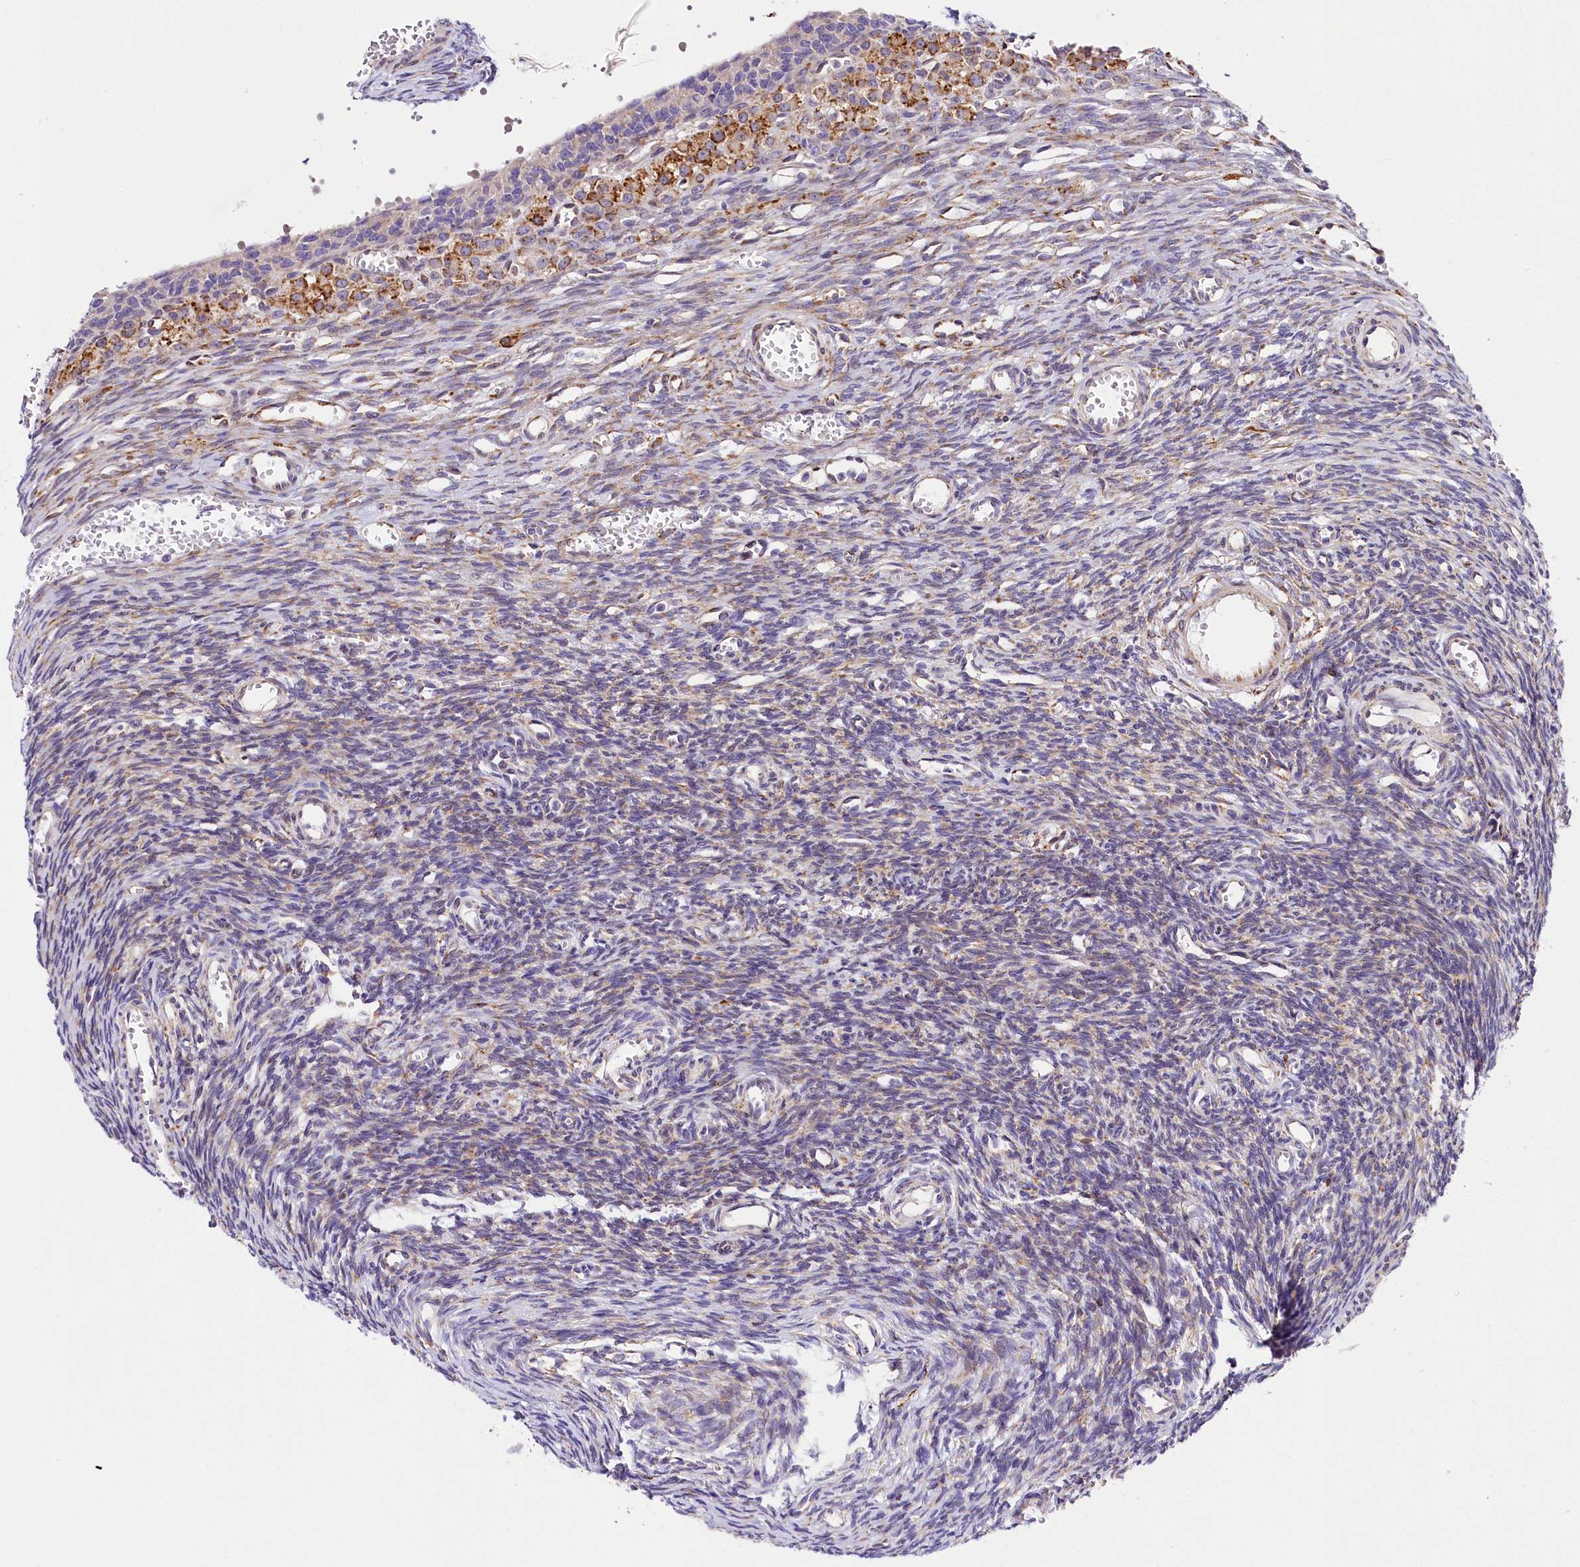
{"staining": {"intensity": "weak", "quantity": "25%-75%", "location": "cytoplasmic/membranous"}, "tissue": "ovary", "cell_type": "Ovarian stroma cells", "image_type": "normal", "snomed": [{"axis": "morphology", "description": "Normal tissue, NOS"}, {"axis": "topography", "description": "Ovary"}], "caption": "A micrograph showing weak cytoplasmic/membranous positivity in about 25%-75% of ovarian stroma cells in benign ovary, as visualized by brown immunohistochemical staining.", "gene": "ITGA1", "patient": {"sex": "female", "age": 39}}